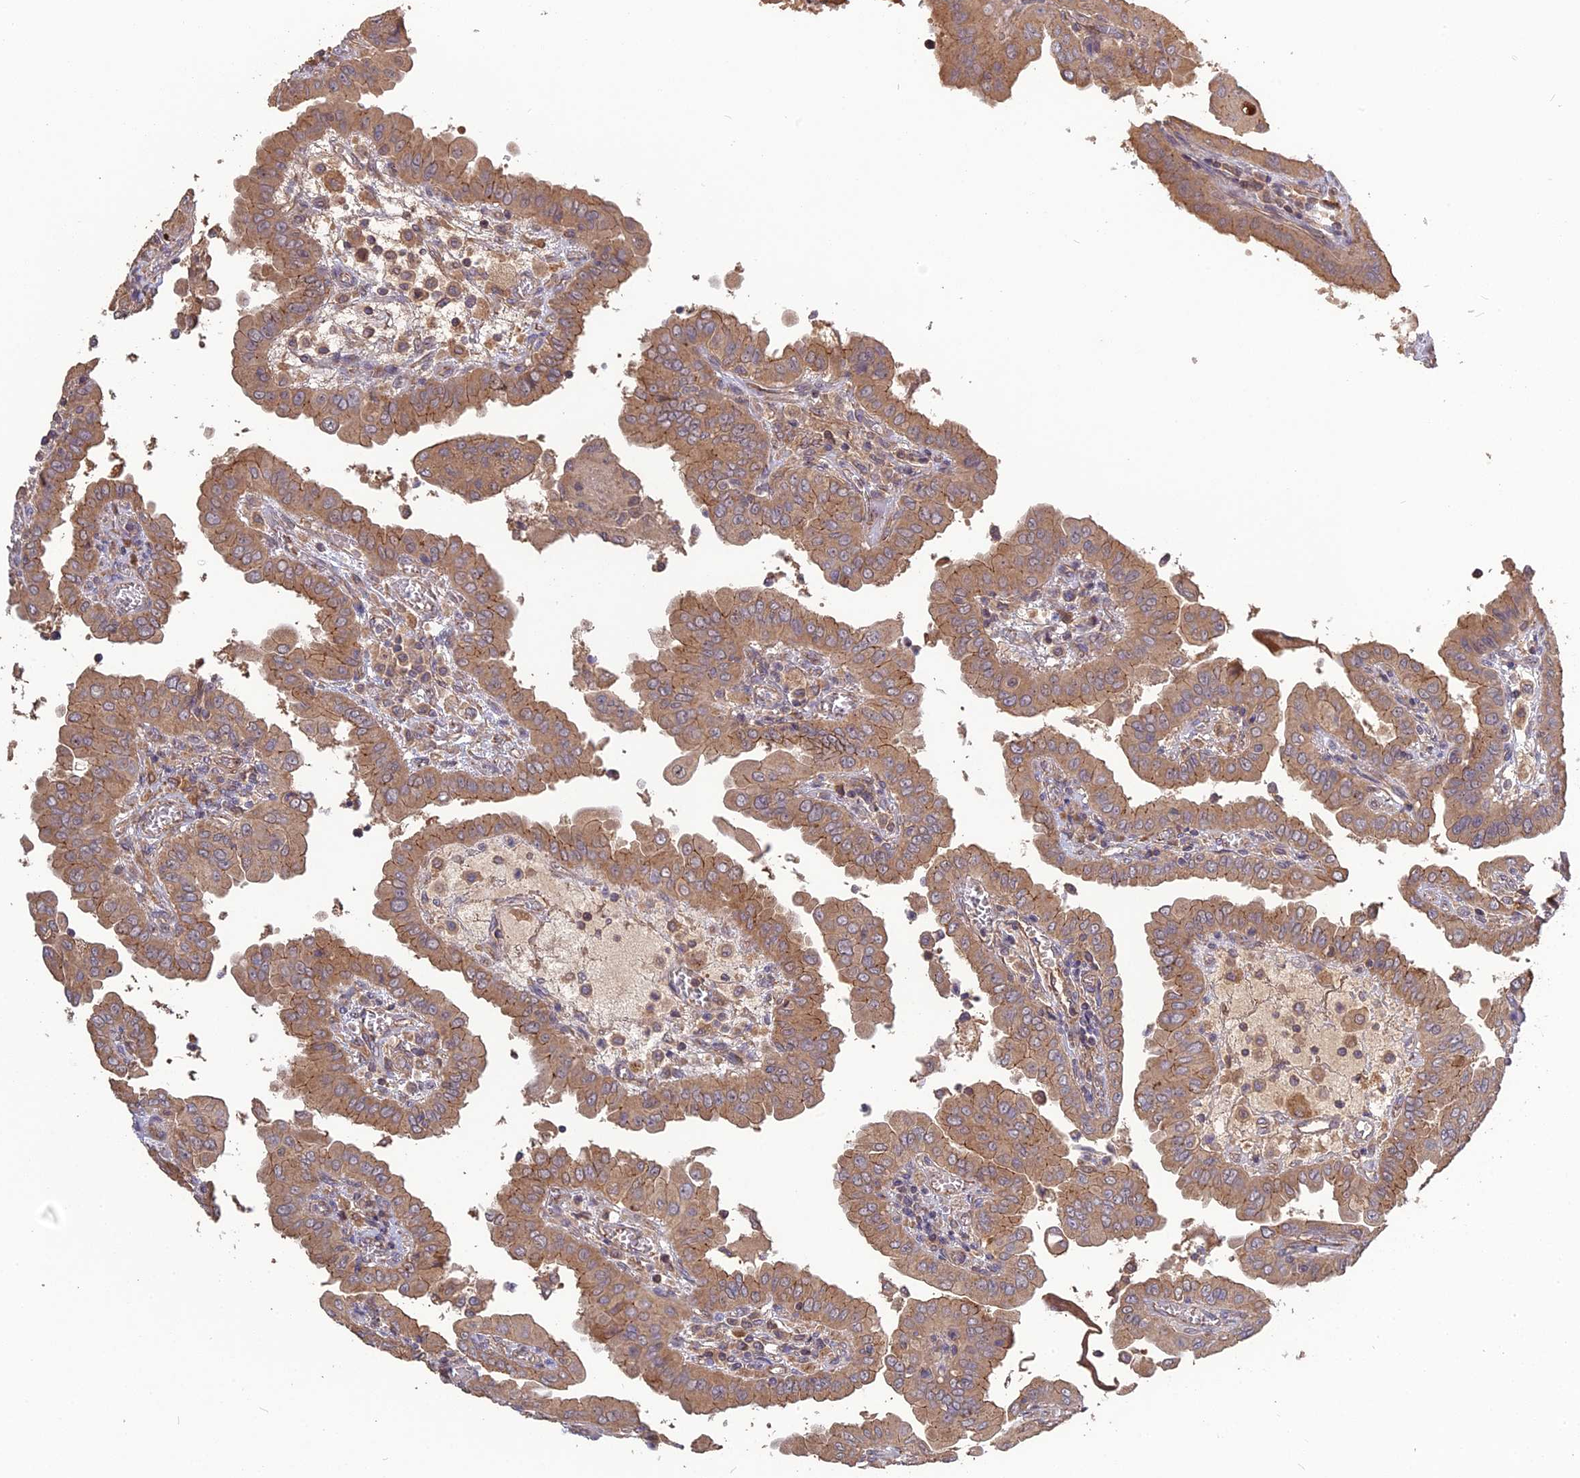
{"staining": {"intensity": "moderate", "quantity": ">75%", "location": "cytoplasmic/membranous"}, "tissue": "thyroid cancer", "cell_type": "Tumor cells", "image_type": "cancer", "snomed": [{"axis": "morphology", "description": "Papillary adenocarcinoma, NOS"}, {"axis": "topography", "description": "Thyroid gland"}], "caption": "The micrograph shows a brown stain indicating the presence of a protein in the cytoplasmic/membranous of tumor cells in thyroid cancer (papillary adenocarcinoma).", "gene": "ARHGAP40", "patient": {"sex": "male", "age": 33}}